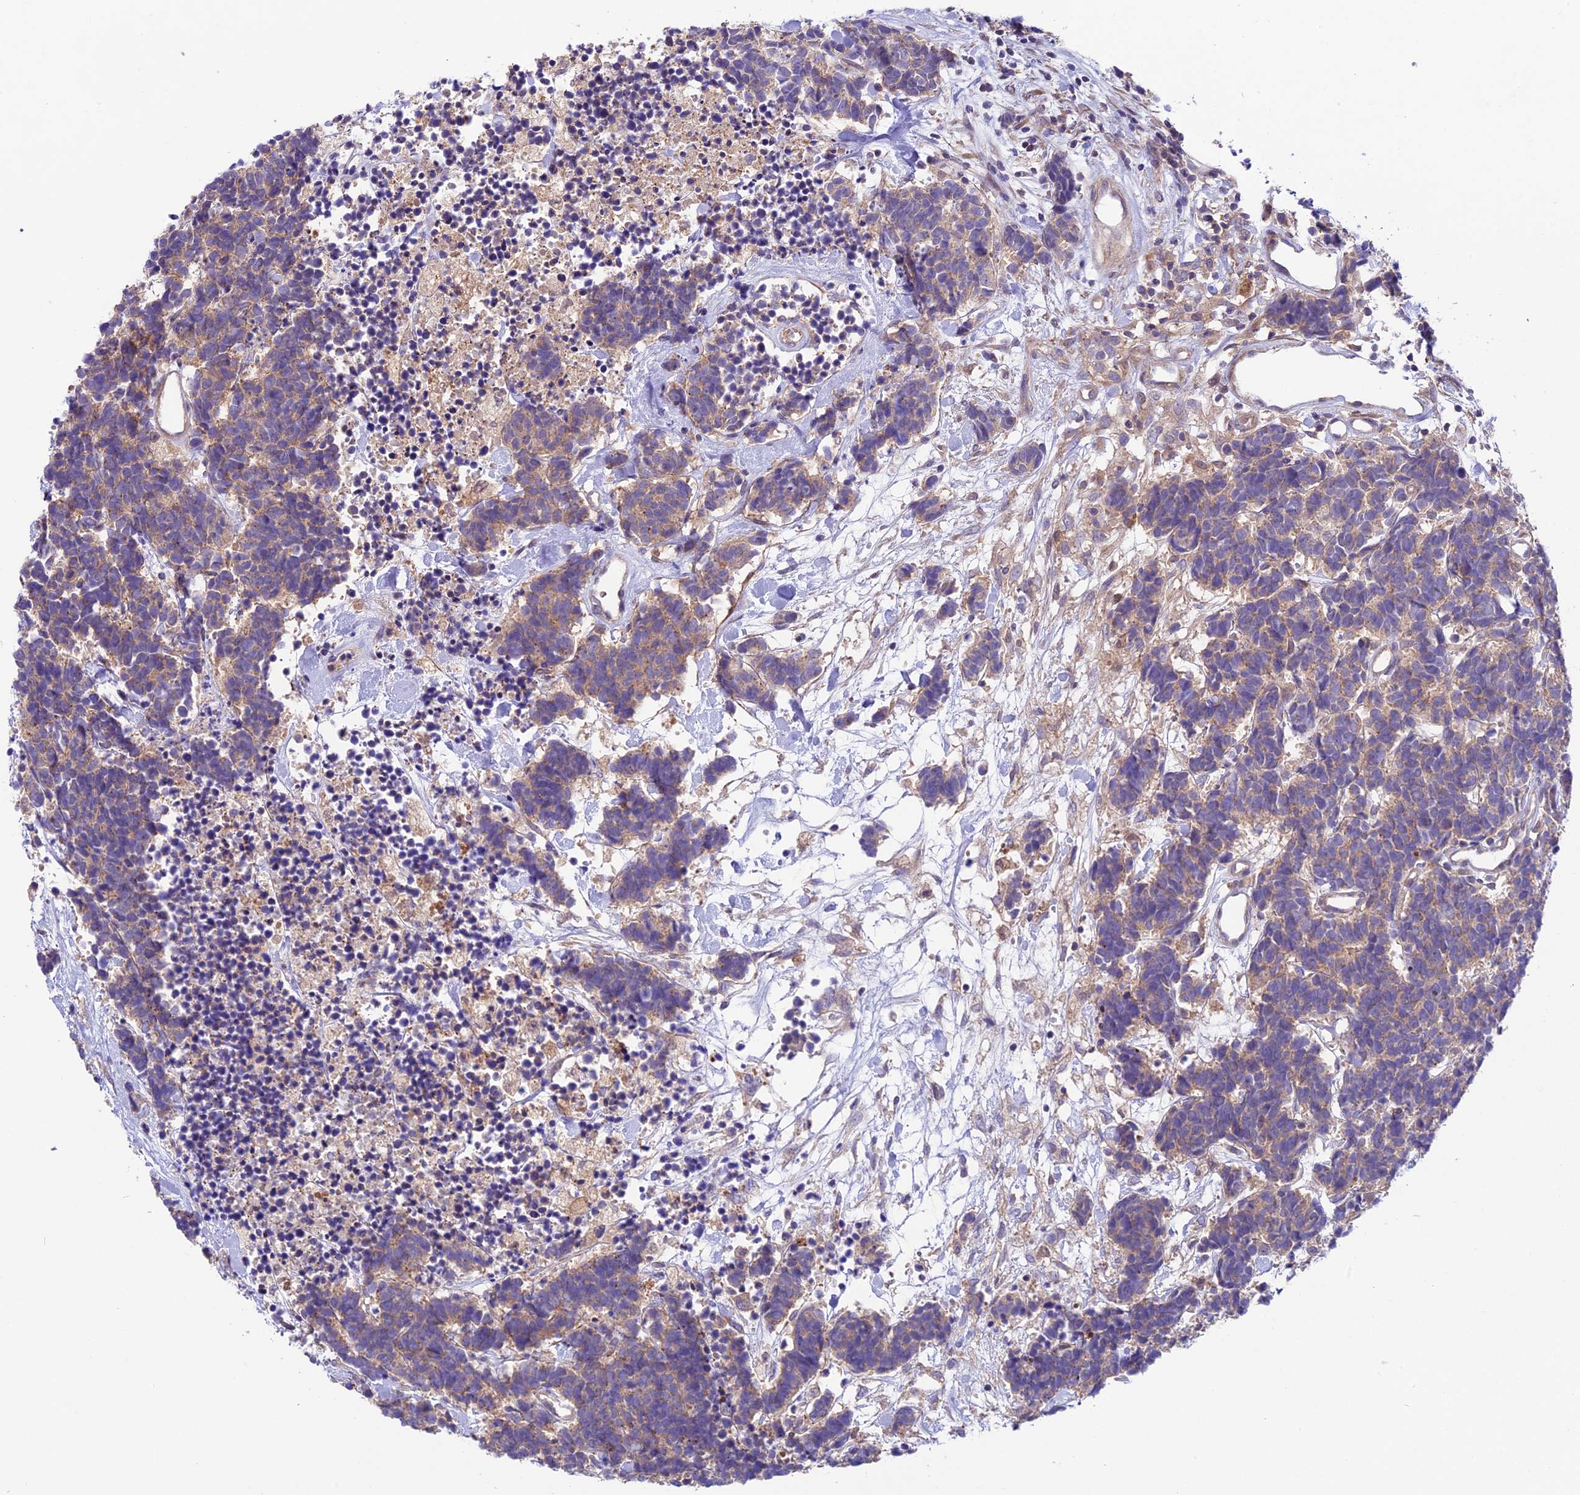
{"staining": {"intensity": "weak", "quantity": "25%-75%", "location": "cytoplasmic/membranous"}, "tissue": "carcinoid", "cell_type": "Tumor cells", "image_type": "cancer", "snomed": [{"axis": "morphology", "description": "Carcinoma, NOS"}, {"axis": "morphology", "description": "Carcinoid, malignant, NOS"}, {"axis": "topography", "description": "Urinary bladder"}], "caption": "A micrograph showing weak cytoplasmic/membranous staining in about 25%-75% of tumor cells in carcinoid, as visualized by brown immunohistochemical staining.", "gene": "COG8", "patient": {"sex": "male", "age": 57}}